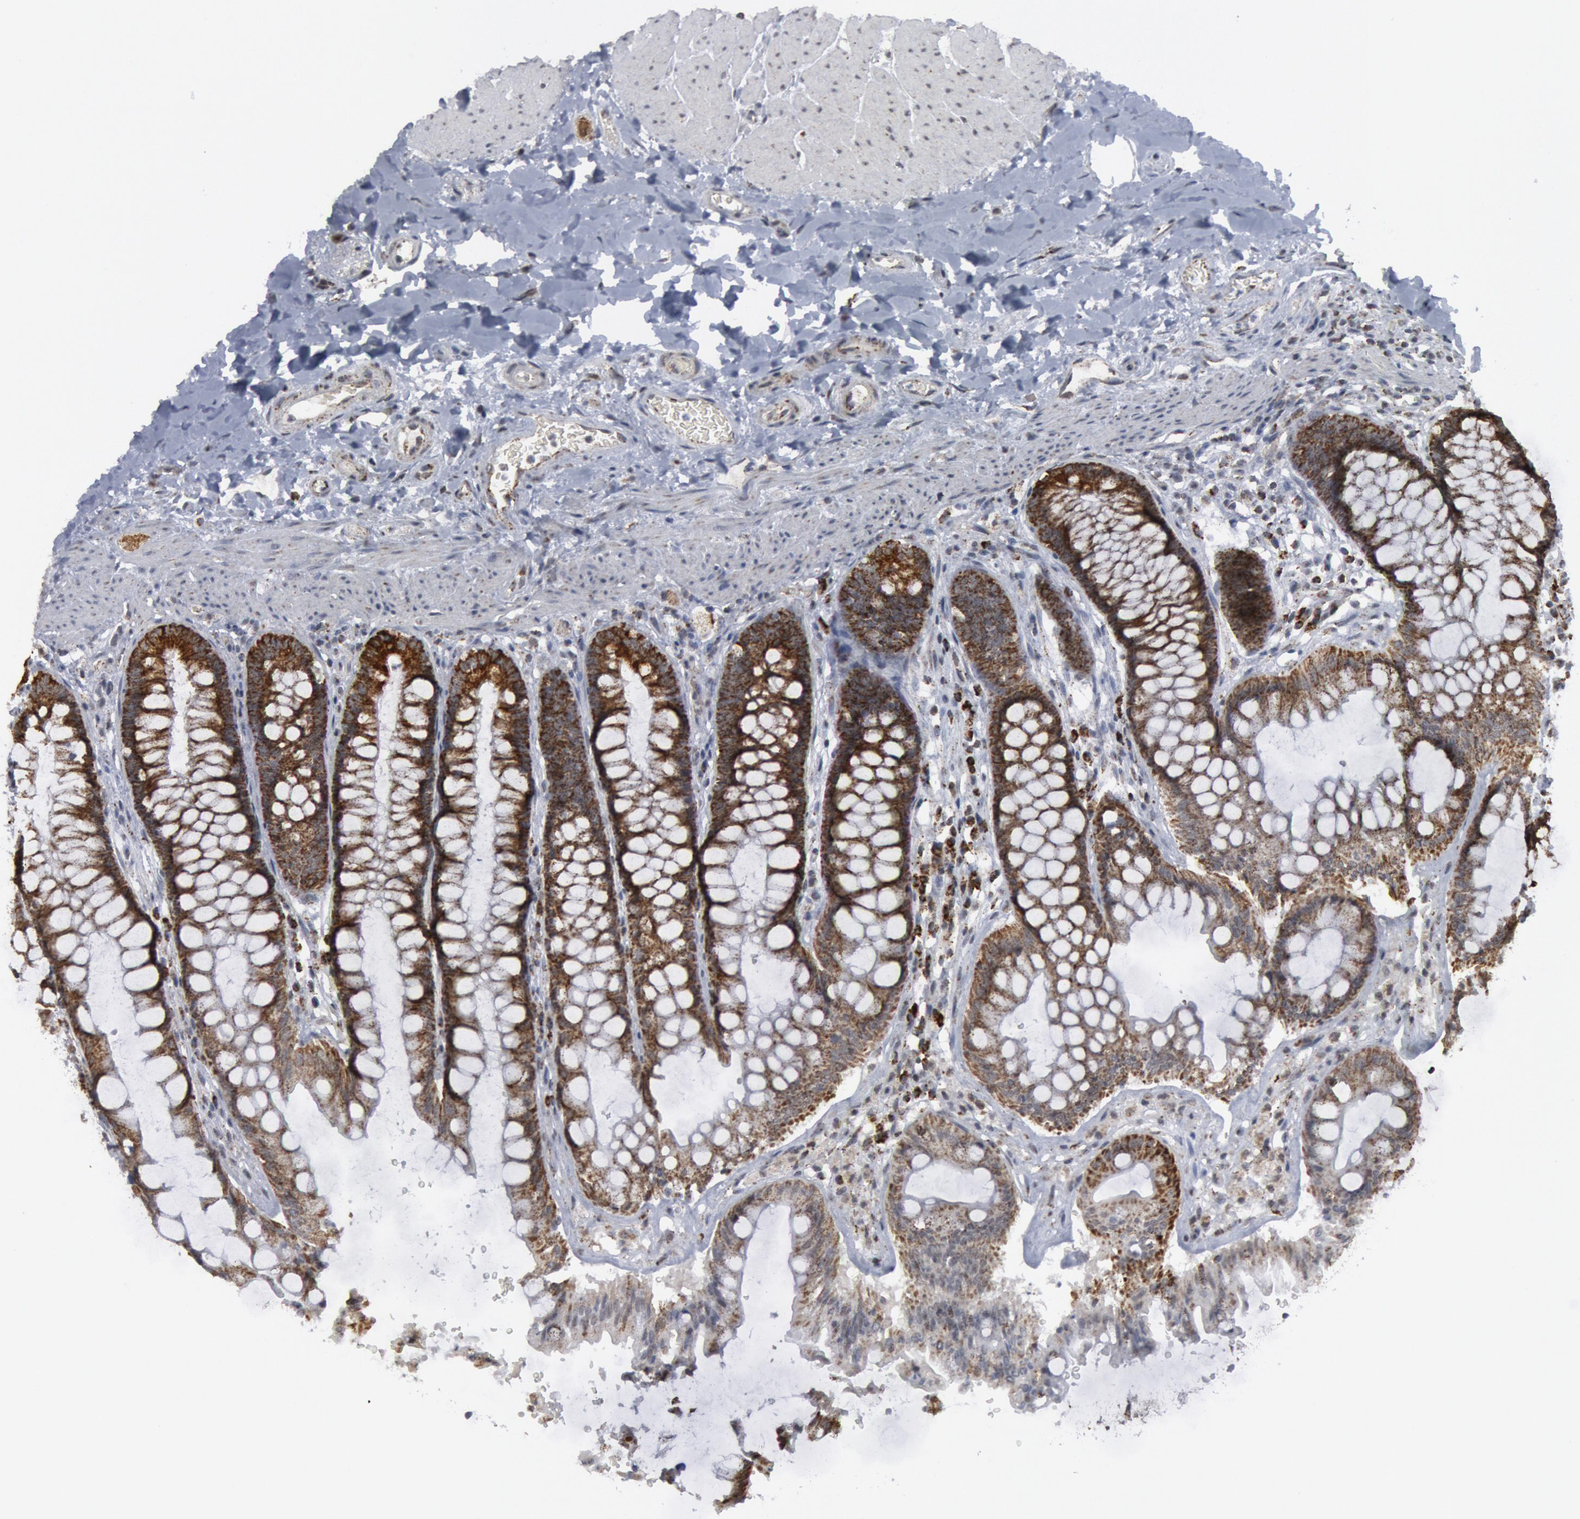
{"staining": {"intensity": "strong", "quantity": ">75%", "location": "cytoplasmic/membranous"}, "tissue": "rectum", "cell_type": "Glandular cells", "image_type": "normal", "snomed": [{"axis": "morphology", "description": "Normal tissue, NOS"}, {"axis": "topography", "description": "Rectum"}], "caption": "Unremarkable rectum reveals strong cytoplasmic/membranous expression in approximately >75% of glandular cells (Stains: DAB in brown, nuclei in blue, Microscopy: brightfield microscopy at high magnification)..", "gene": "CASP9", "patient": {"sex": "female", "age": 46}}